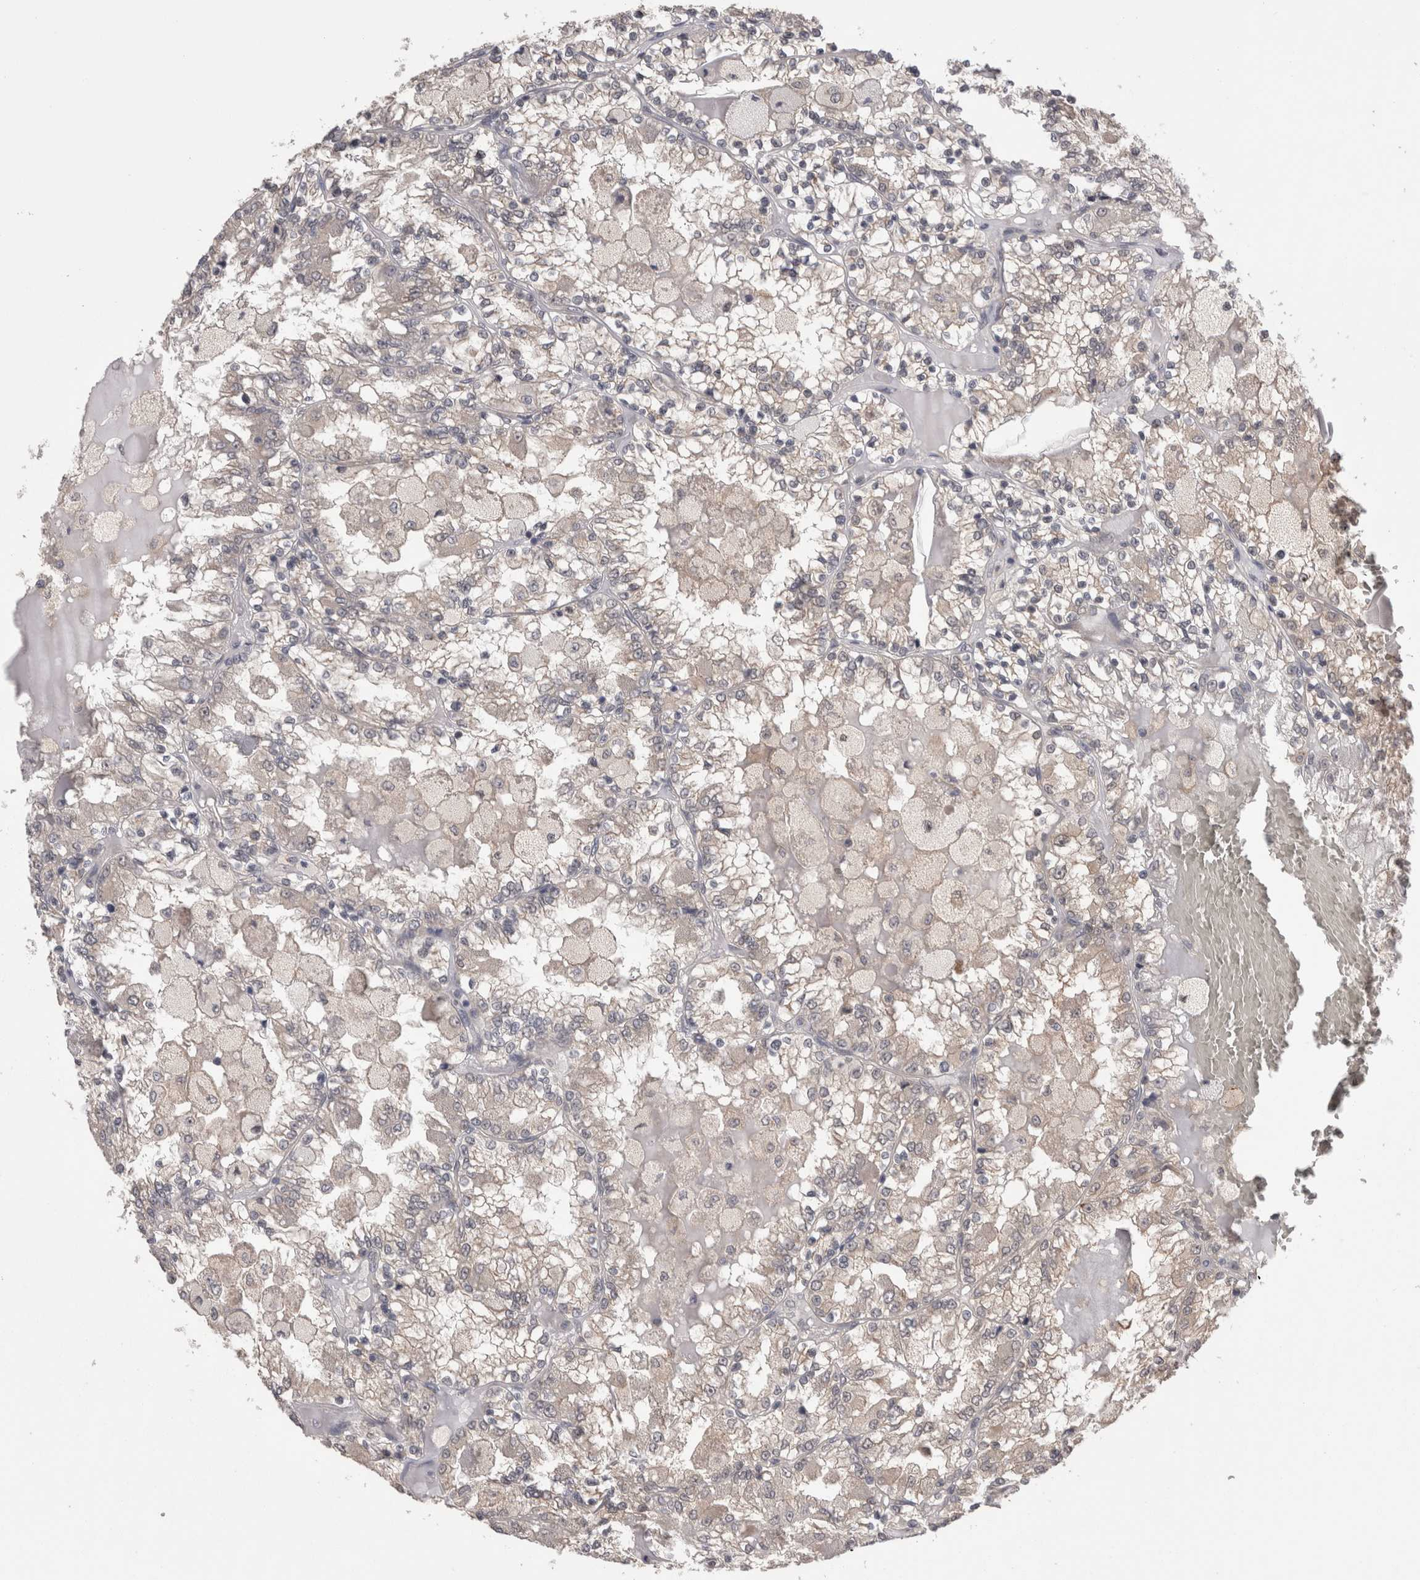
{"staining": {"intensity": "negative", "quantity": "none", "location": "none"}, "tissue": "renal cancer", "cell_type": "Tumor cells", "image_type": "cancer", "snomed": [{"axis": "morphology", "description": "Adenocarcinoma, NOS"}, {"axis": "topography", "description": "Kidney"}], "caption": "The histopathology image exhibits no significant staining in tumor cells of adenocarcinoma (renal).", "gene": "DCTN6", "patient": {"sex": "female", "age": 56}}